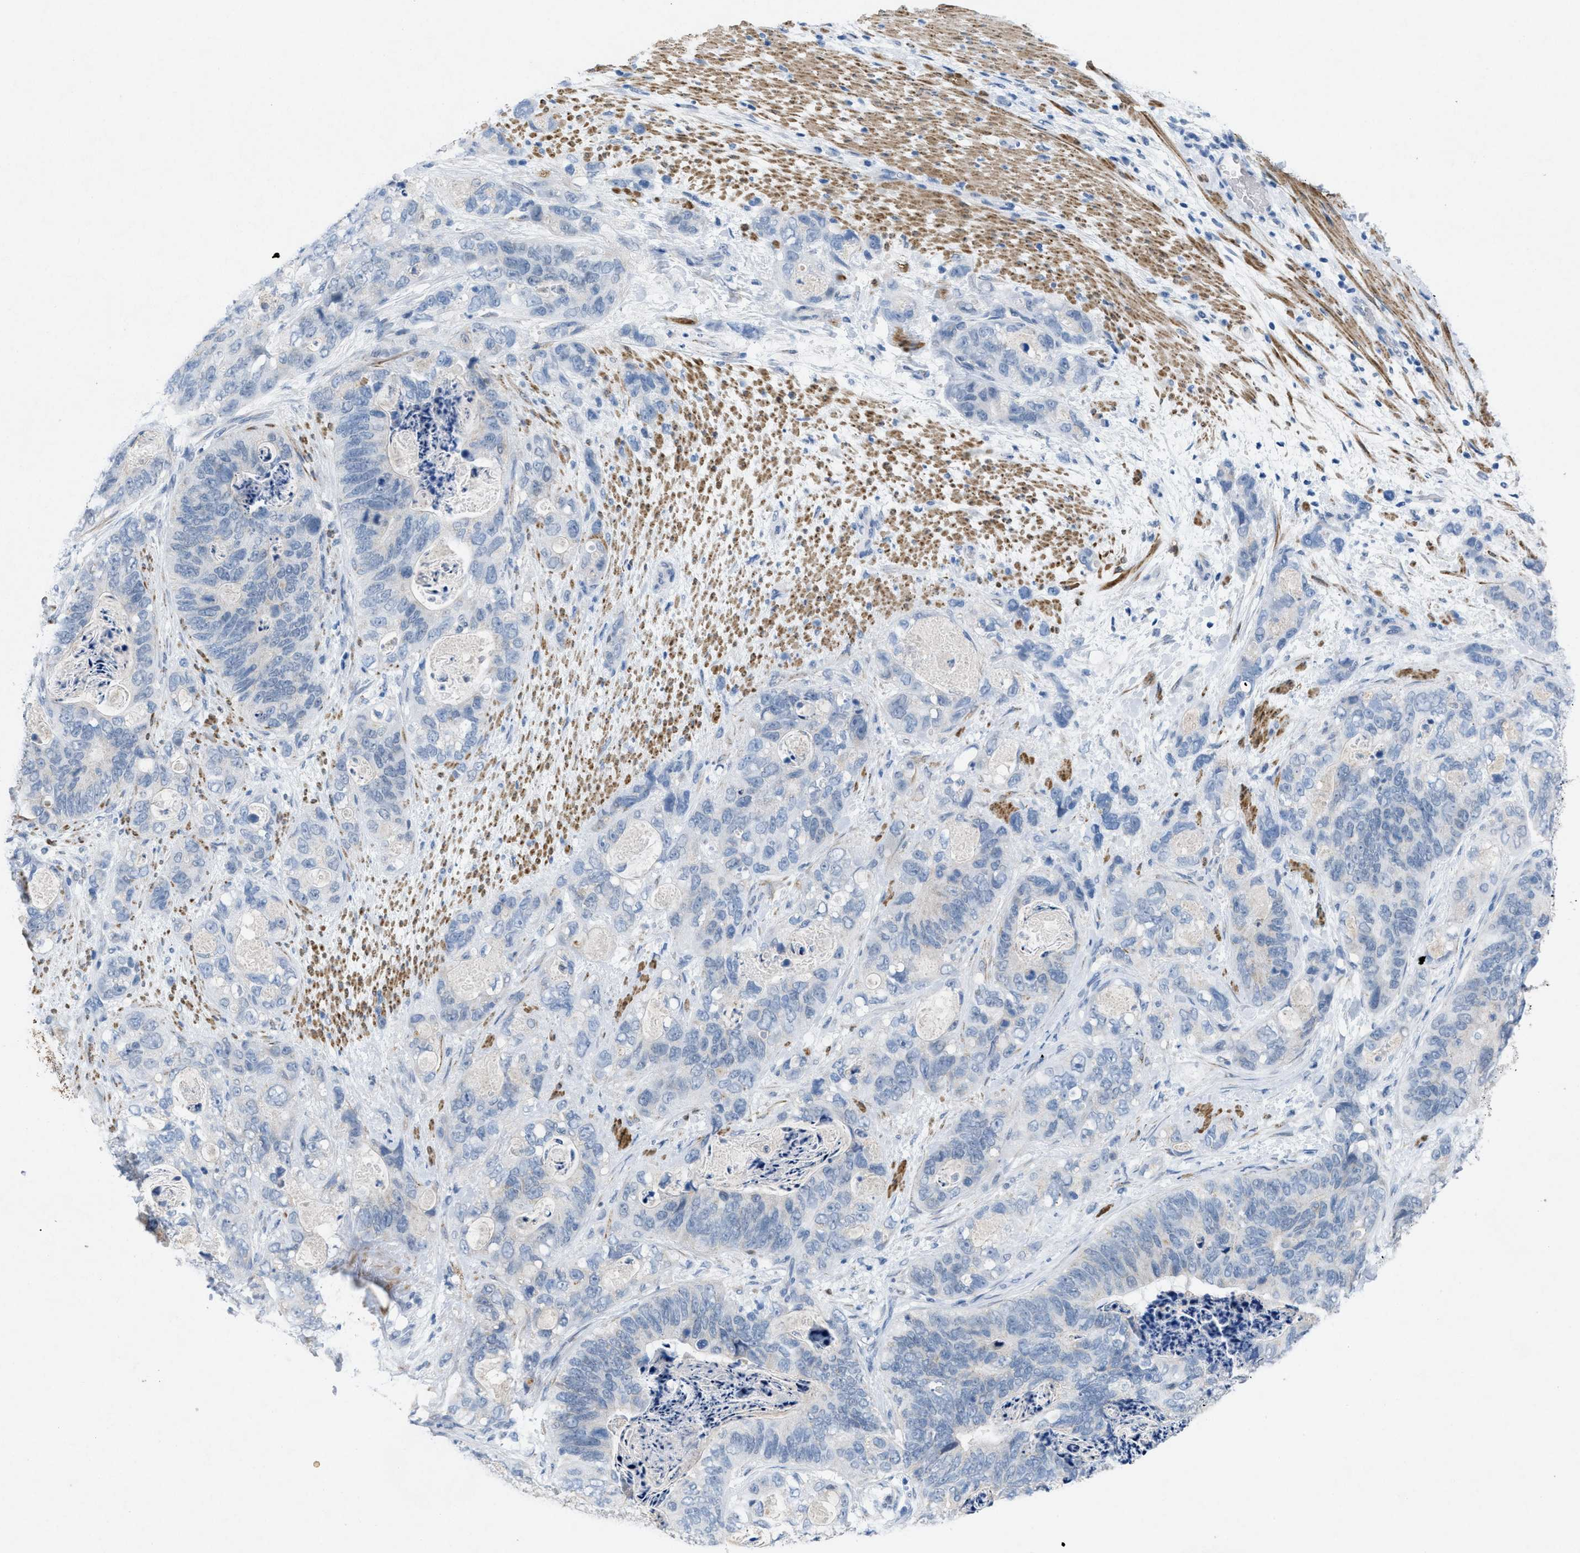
{"staining": {"intensity": "negative", "quantity": "none", "location": "none"}, "tissue": "stomach cancer", "cell_type": "Tumor cells", "image_type": "cancer", "snomed": [{"axis": "morphology", "description": "Normal tissue, NOS"}, {"axis": "morphology", "description": "Adenocarcinoma, NOS"}, {"axis": "topography", "description": "Stomach"}], "caption": "DAB immunohistochemical staining of stomach adenocarcinoma shows no significant staining in tumor cells. (DAB immunohistochemistry visualized using brightfield microscopy, high magnification).", "gene": "TASOR", "patient": {"sex": "female", "age": 89}}